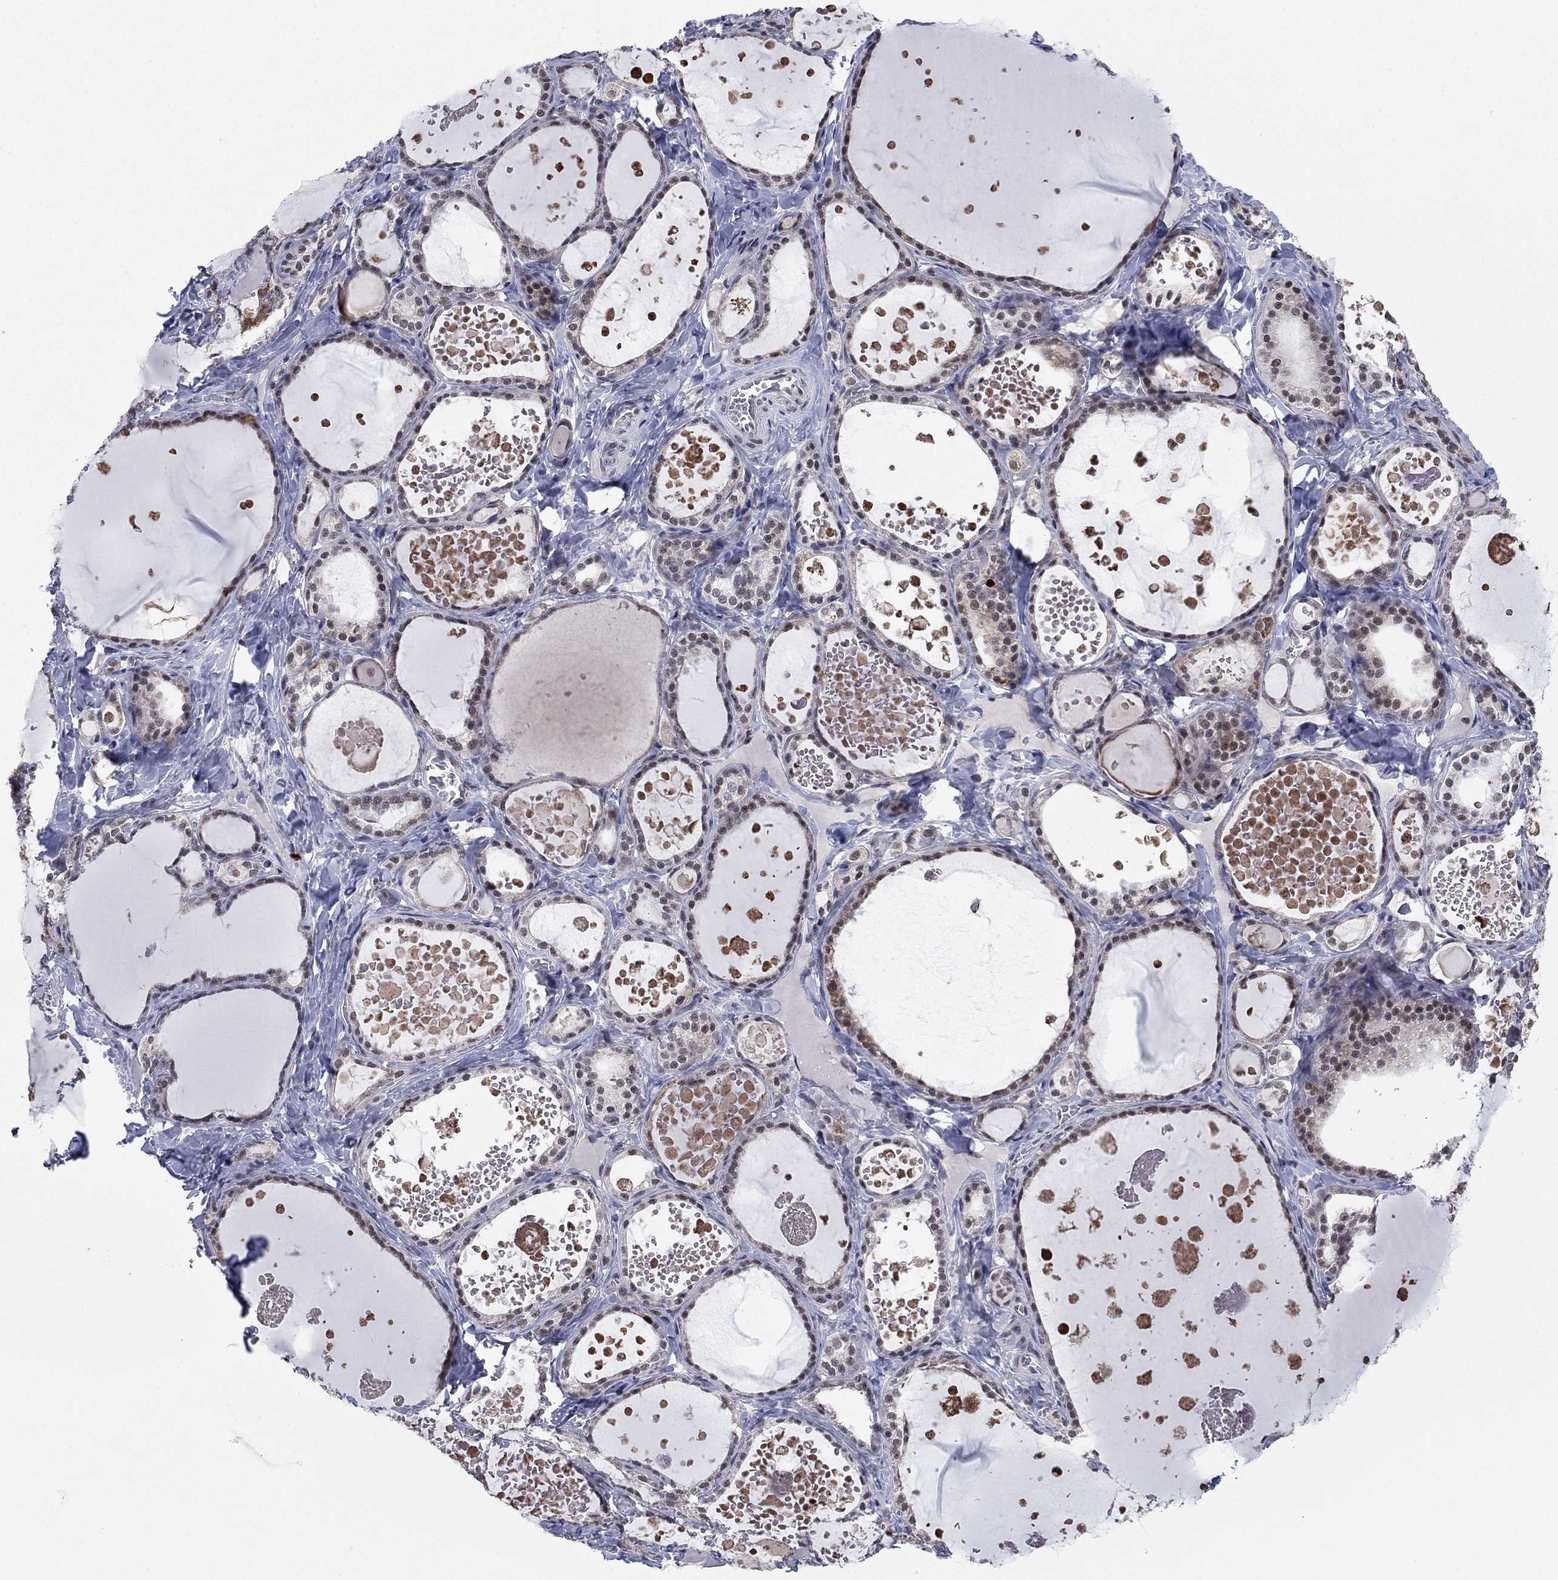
{"staining": {"intensity": "weak", "quantity": "25%-75%", "location": "cytoplasmic/membranous"}, "tissue": "thyroid gland", "cell_type": "Glandular cells", "image_type": "normal", "snomed": [{"axis": "morphology", "description": "Normal tissue, NOS"}, {"axis": "topography", "description": "Thyroid gland"}], "caption": "Protein staining displays weak cytoplasmic/membranous expression in approximately 25%-75% of glandular cells in benign thyroid gland.", "gene": "CDCA5", "patient": {"sex": "female", "age": 56}}